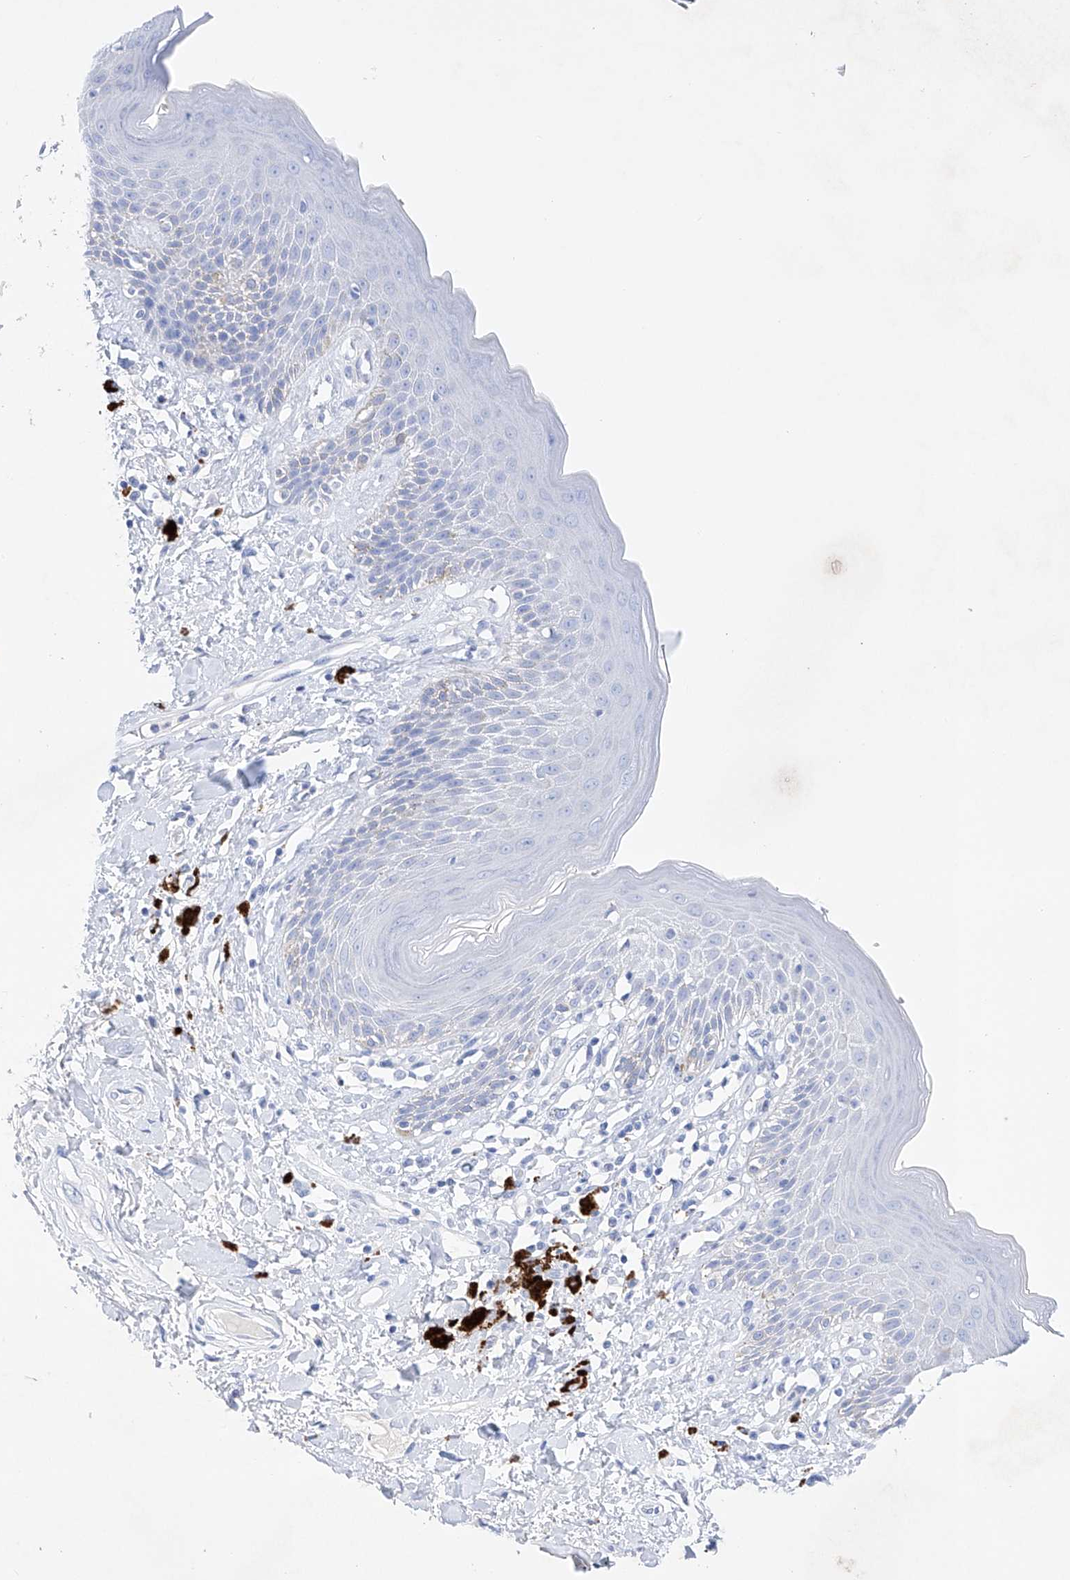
{"staining": {"intensity": "negative", "quantity": "none", "location": "none"}, "tissue": "skin", "cell_type": "Epidermal cells", "image_type": "normal", "snomed": [{"axis": "morphology", "description": "Normal tissue, NOS"}, {"axis": "topography", "description": "Anal"}], "caption": "An IHC image of benign skin is shown. There is no staining in epidermal cells of skin.", "gene": "LURAP1", "patient": {"sex": "female", "age": 78}}